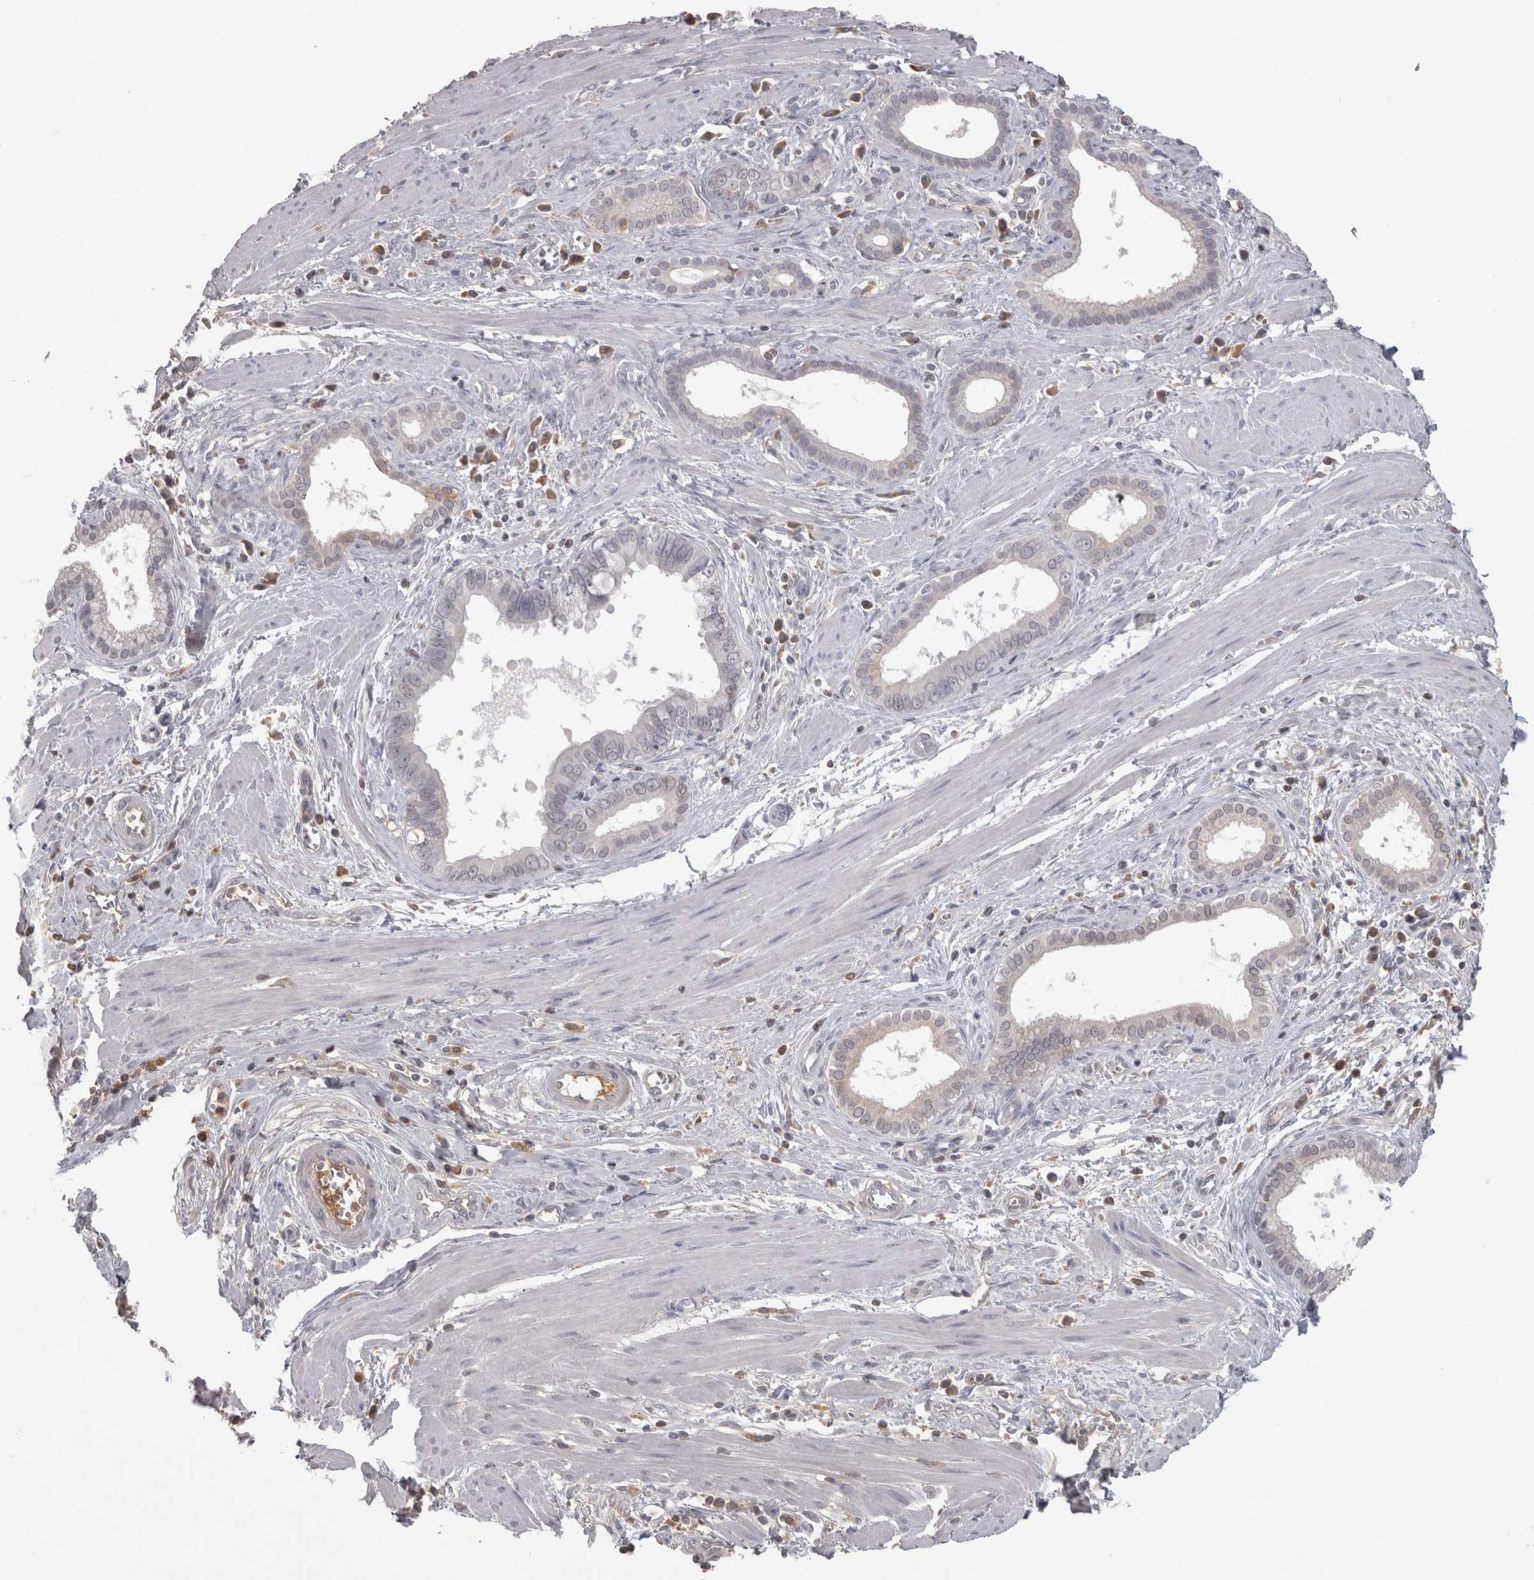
{"staining": {"intensity": "negative", "quantity": "none", "location": "none"}, "tissue": "pancreatic cancer", "cell_type": "Tumor cells", "image_type": "cancer", "snomed": [{"axis": "morphology", "description": "Normal tissue, NOS"}, {"axis": "topography", "description": "Lymph node"}], "caption": "Protein analysis of pancreatic cancer displays no significant expression in tumor cells.", "gene": "SAA4", "patient": {"sex": "male", "age": 50}}